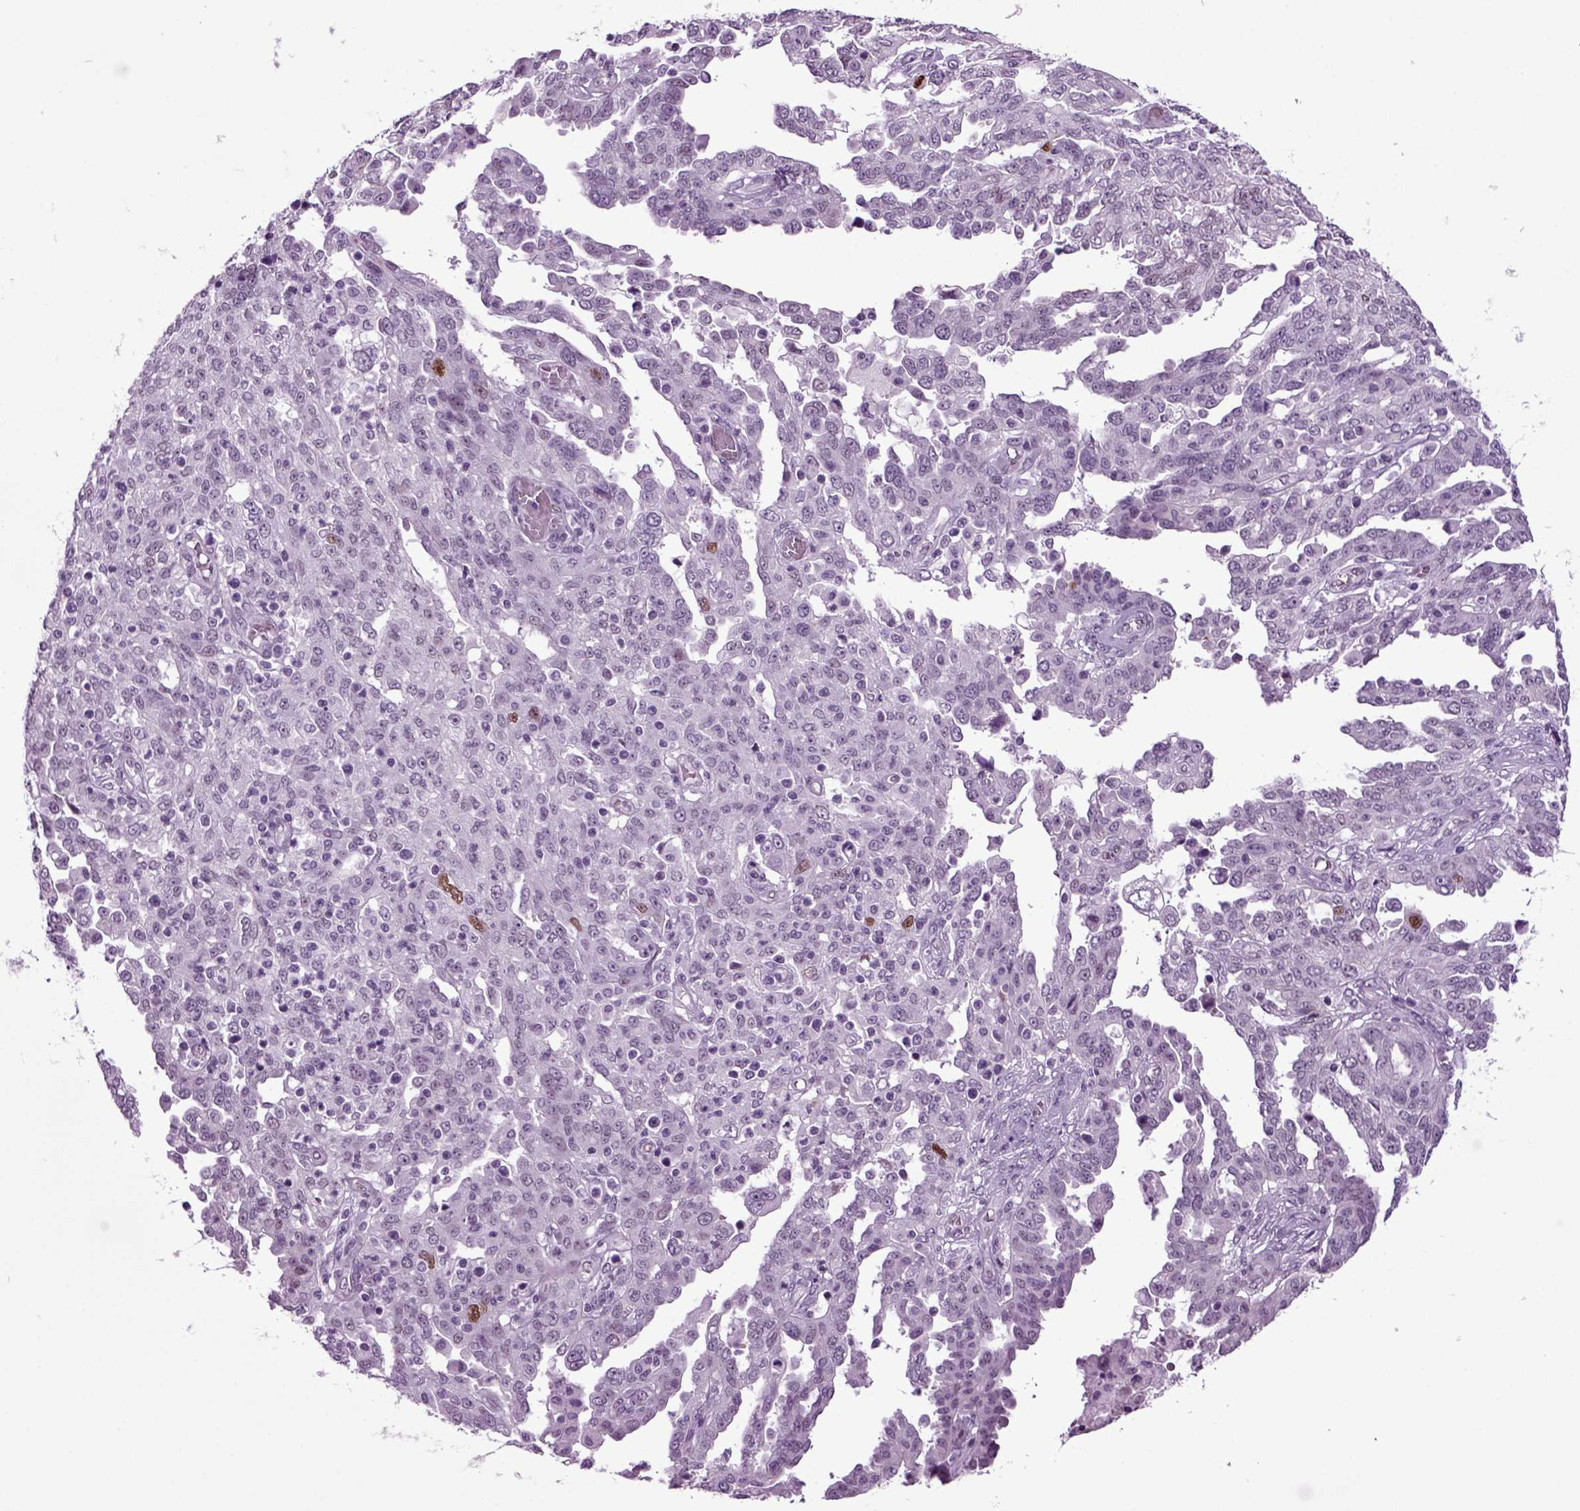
{"staining": {"intensity": "negative", "quantity": "none", "location": "none"}, "tissue": "ovarian cancer", "cell_type": "Tumor cells", "image_type": "cancer", "snomed": [{"axis": "morphology", "description": "Cystadenocarcinoma, serous, NOS"}, {"axis": "topography", "description": "Ovary"}], "caption": "High power microscopy image of an immunohistochemistry (IHC) micrograph of ovarian cancer, revealing no significant staining in tumor cells.", "gene": "RFX3", "patient": {"sex": "female", "age": 67}}